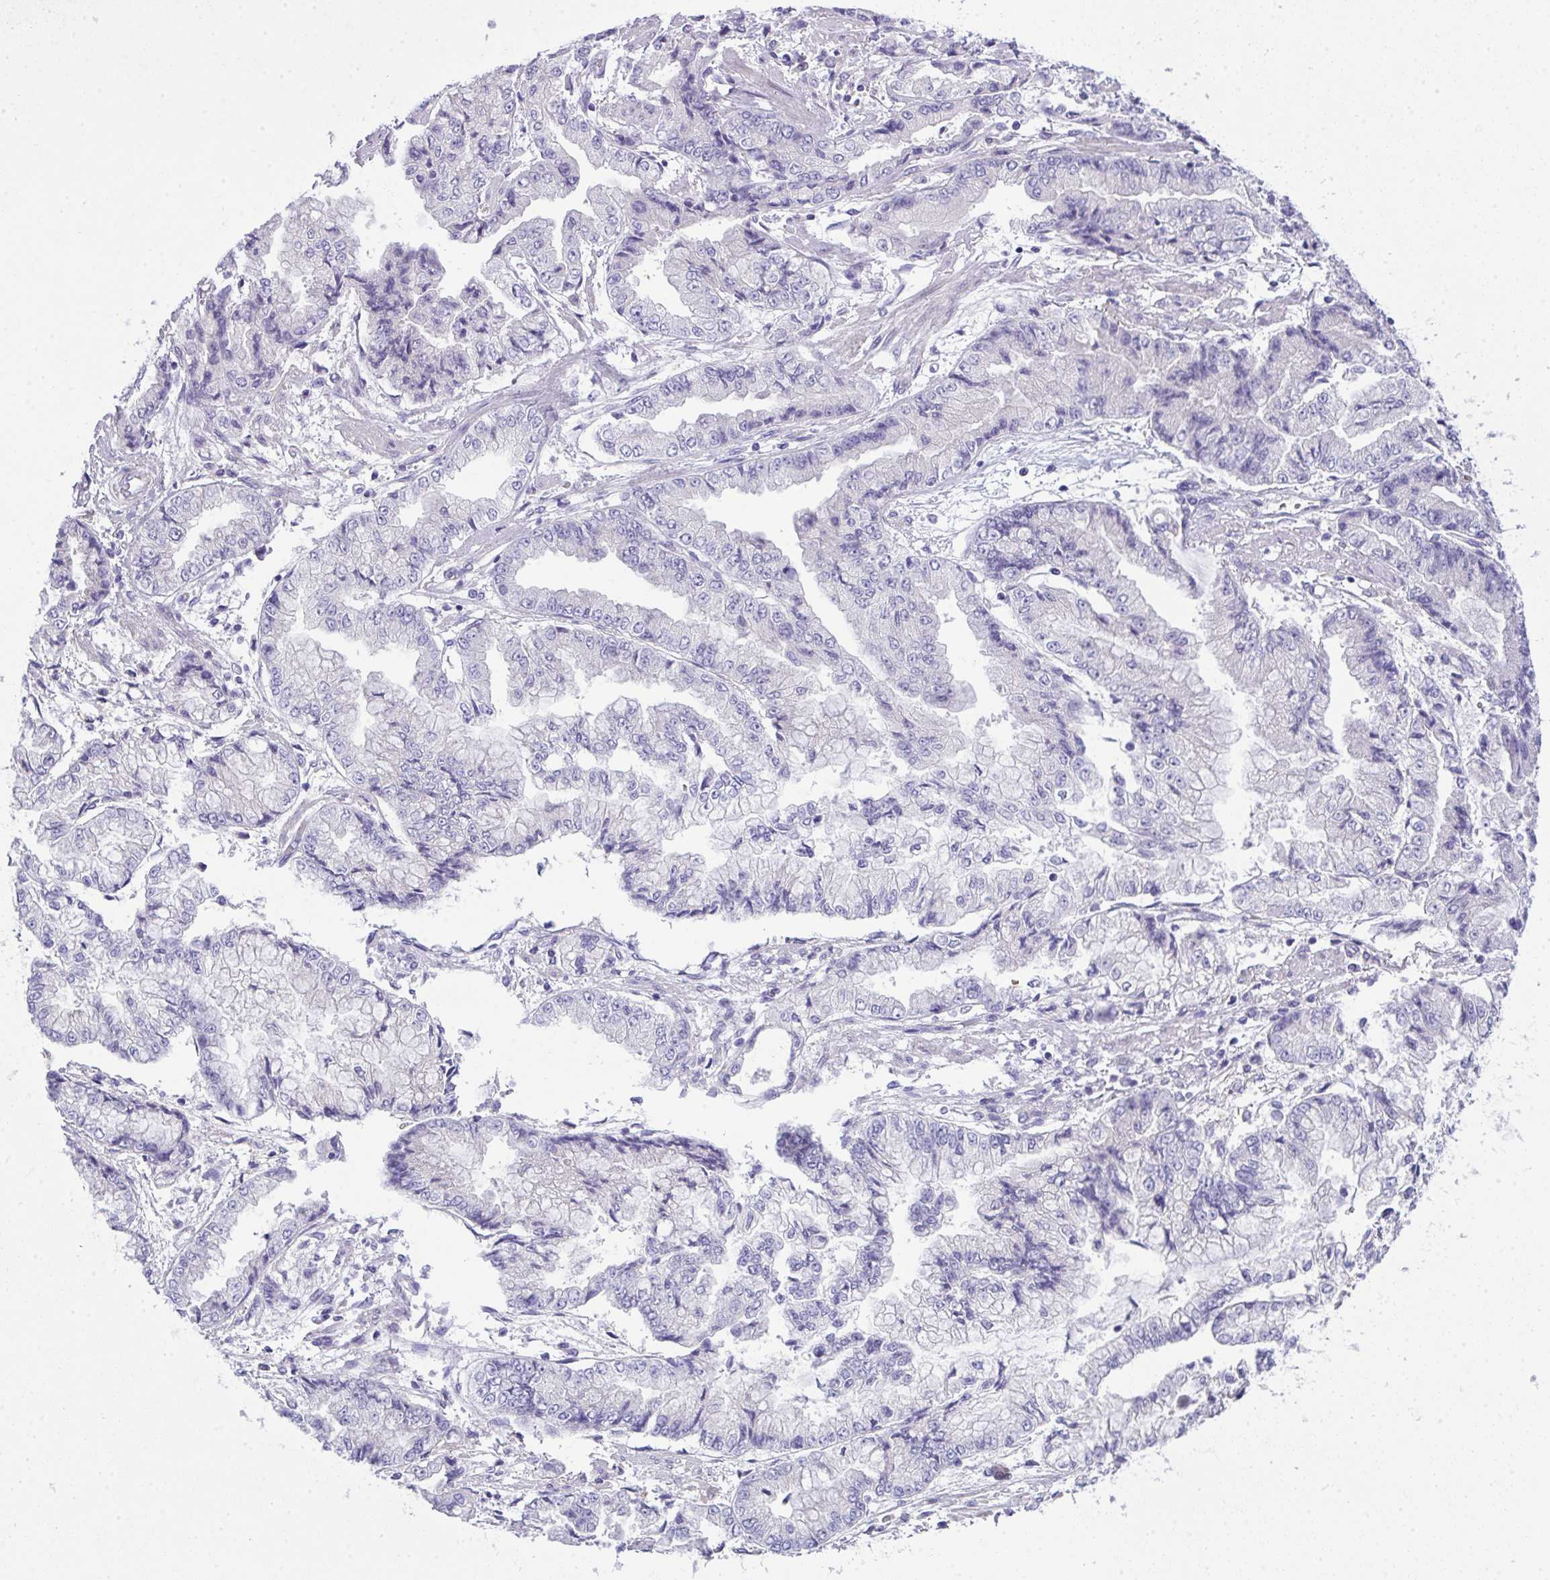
{"staining": {"intensity": "negative", "quantity": "none", "location": "none"}, "tissue": "stomach cancer", "cell_type": "Tumor cells", "image_type": "cancer", "snomed": [{"axis": "morphology", "description": "Adenocarcinoma, NOS"}, {"axis": "topography", "description": "Stomach, upper"}], "caption": "Protein analysis of stomach adenocarcinoma displays no significant staining in tumor cells.", "gene": "SPTB", "patient": {"sex": "female", "age": 74}}